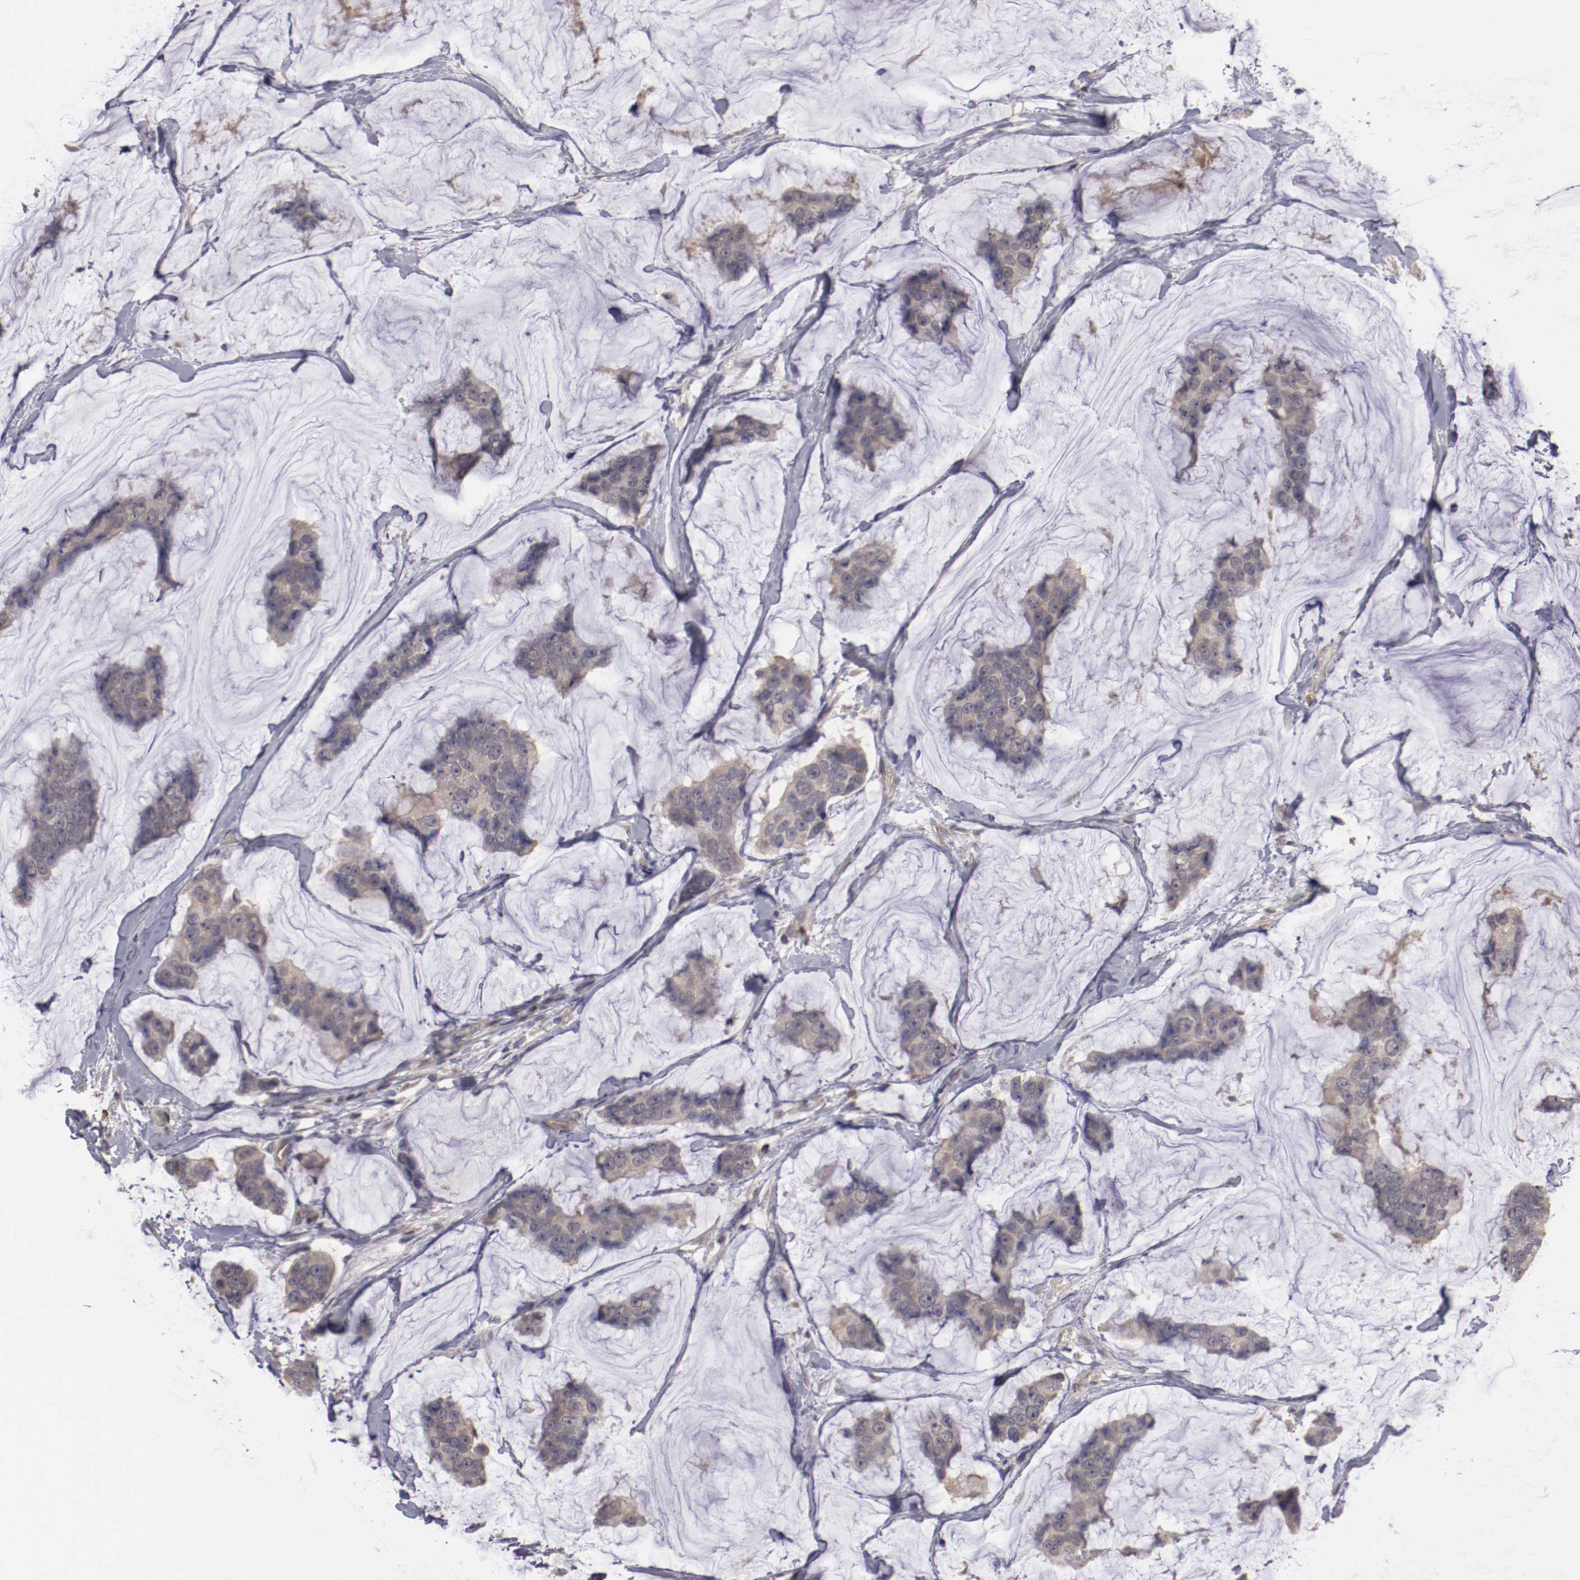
{"staining": {"intensity": "weak", "quantity": "25%-75%", "location": "cytoplasmic/membranous"}, "tissue": "breast cancer", "cell_type": "Tumor cells", "image_type": "cancer", "snomed": [{"axis": "morphology", "description": "Normal tissue, NOS"}, {"axis": "morphology", "description": "Duct carcinoma"}, {"axis": "topography", "description": "Breast"}], "caption": "Tumor cells reveal weak cytoplasmic/membranous expression in about 25%-75% of cells in breast cancer.", "gene": "CP", "patient": {"sex": "female", "age": 50}}